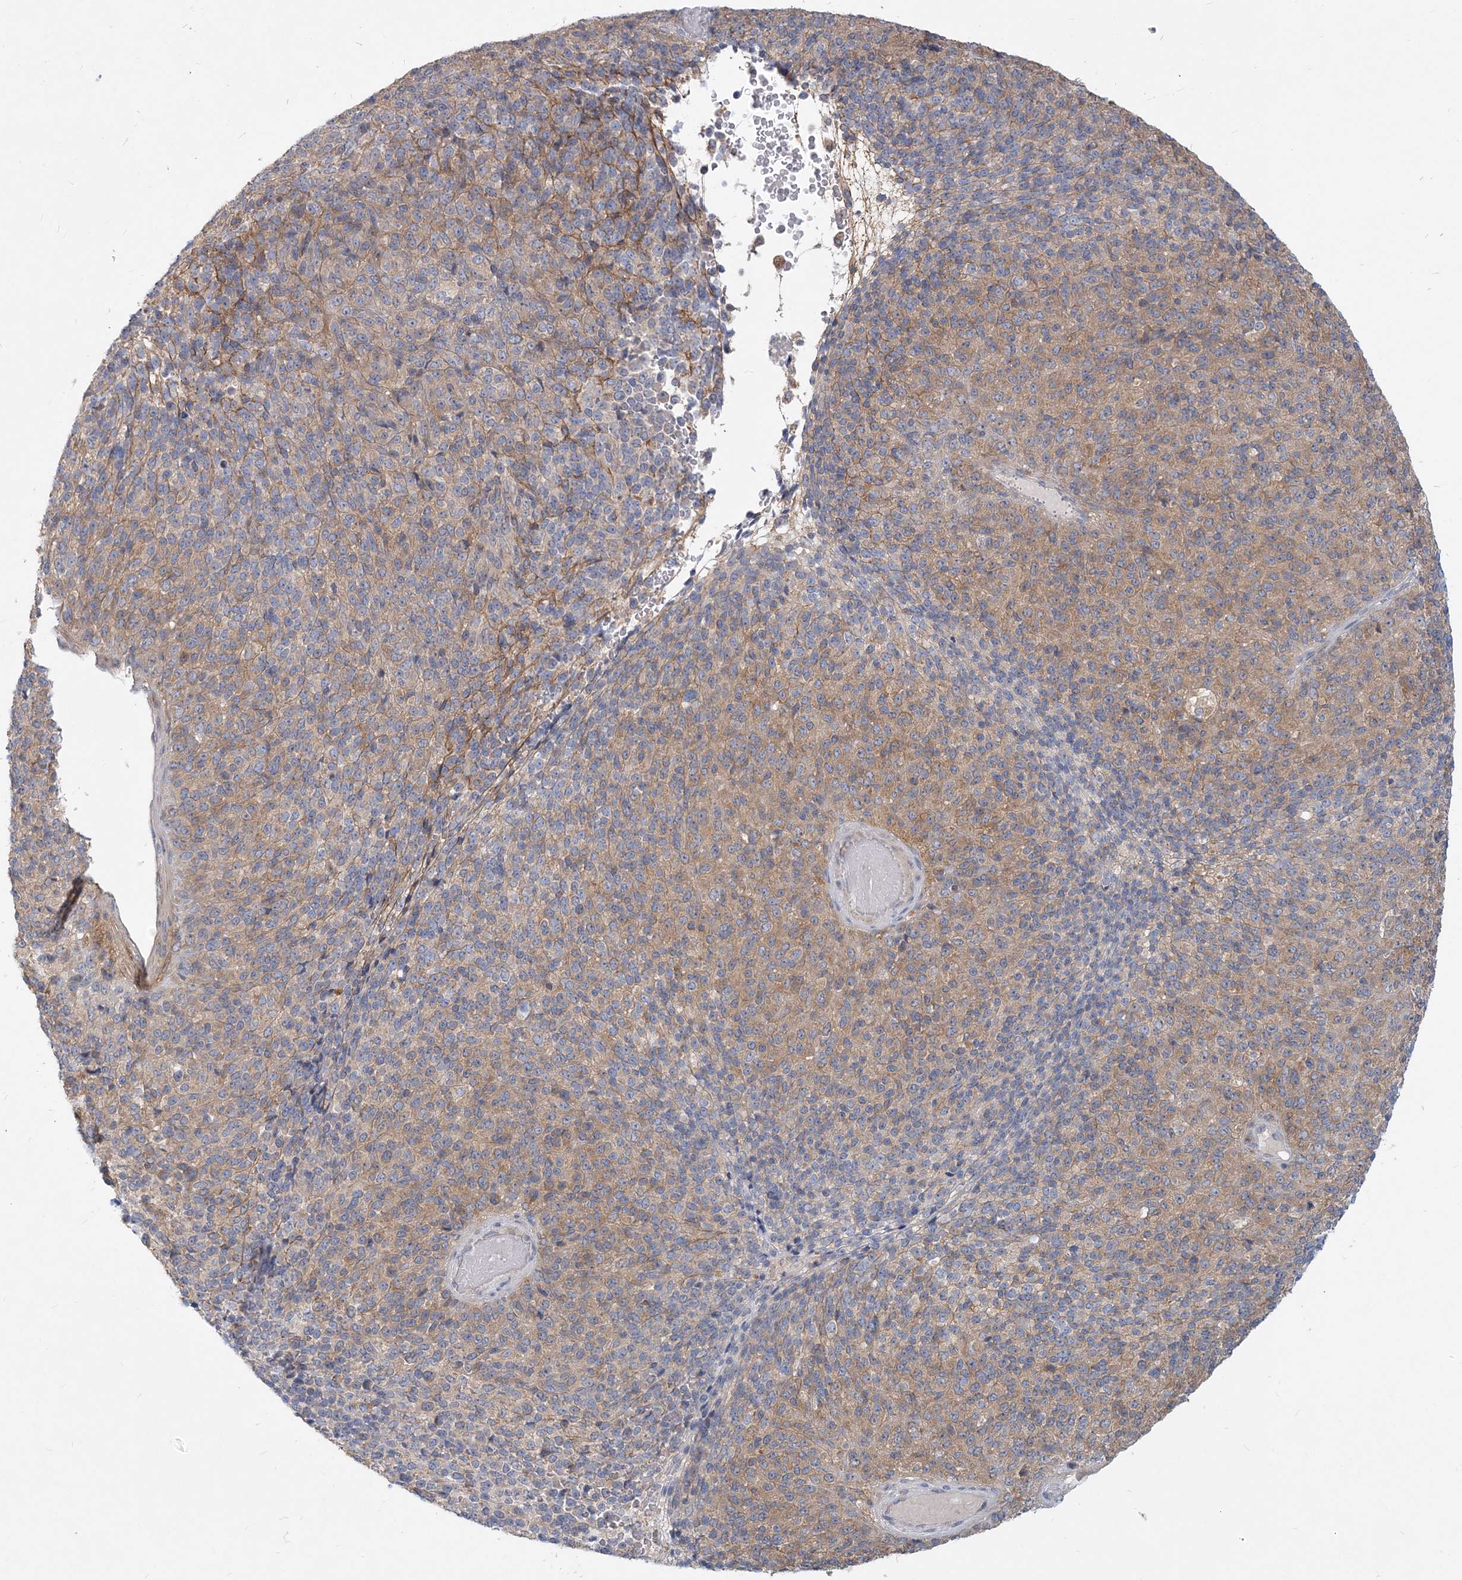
{"staining": {"intensity": "weak", "quantity": "<25%", "location": "cytoplasmic/membranous"}, "tissue": "melanoma", "cell_type": "Tumor cells", "image_type": "cancer", "snomed": [{"axis": "morphology", "description": "Malignant melanoma, Metastatic site"}, {"axis": "topography", "description": "Brain"}], "caption": "Immunohistochemical staining of human malignant melanoma (metastatic site) displays no significant staining in tumor cells. Nuclei are stained in blue.", "gene": "GMPPA", "patient": {"sex": "female", "age": 56}}